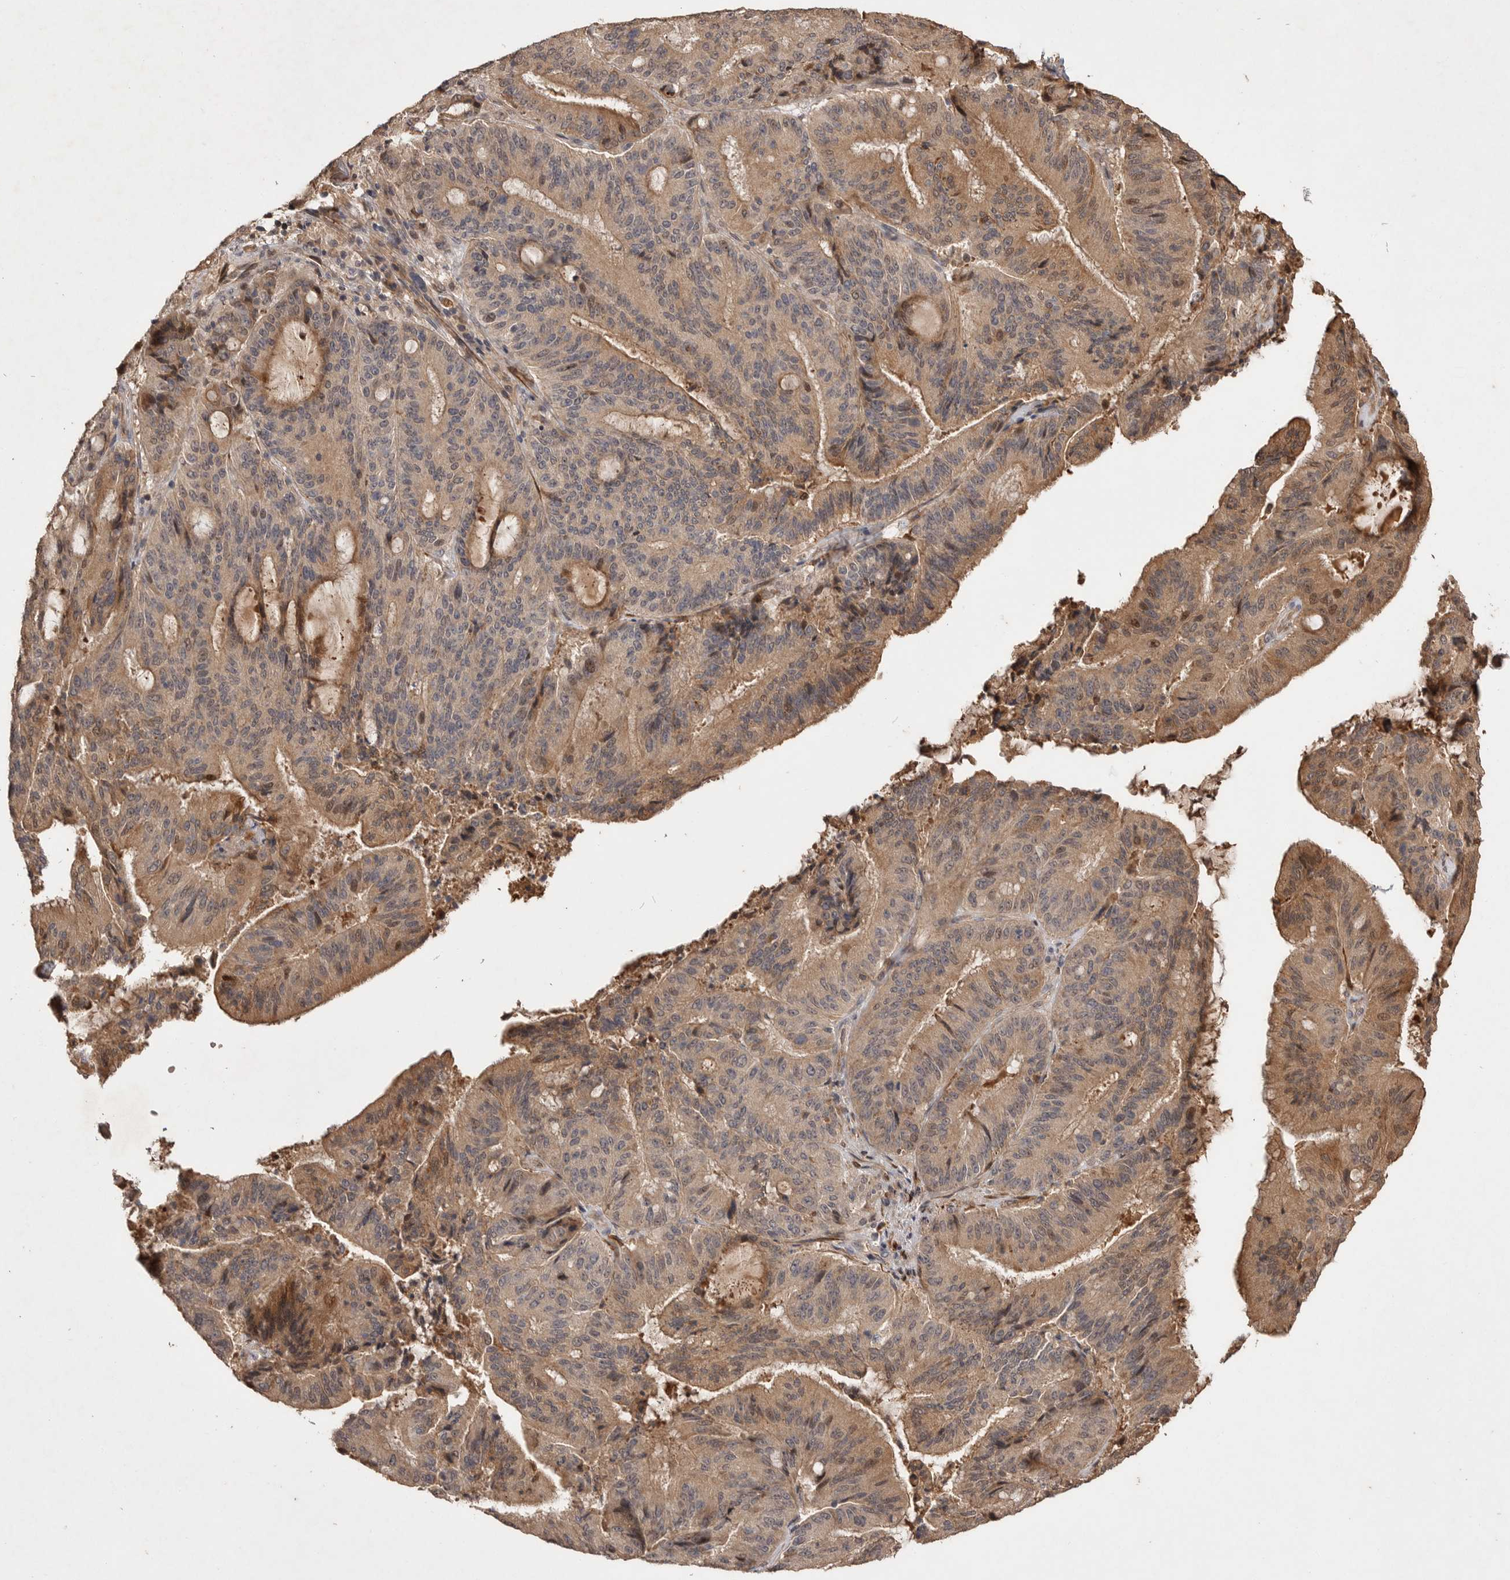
{"staining": {"intensity": "moderate", "quantity": ">75%", "location": "cytoplasmic/membranous"}, "tissue": "liver cancer", "cell_type": "Tumor cells", "image_type": "cancer", "snomed": [{"axis": "morphology", "description": "Normal tissue, NOS"}, {"axis": "morphology", "description": "Cholangiocarcinoma"}, {"axis": "topography", "description": "Liver"}, {"axis": "topography", "description": "Peripheral nerve tissue"}], "caption": "Immunohistochemical staining of human cholangiocarcinoma (liver) displays medium levels of moderate cytoplasmic/membranous expression in approximately >75% of tumor cells.", "gene": "VN1R4", "patient": {"sex": "female", "age": 73}}